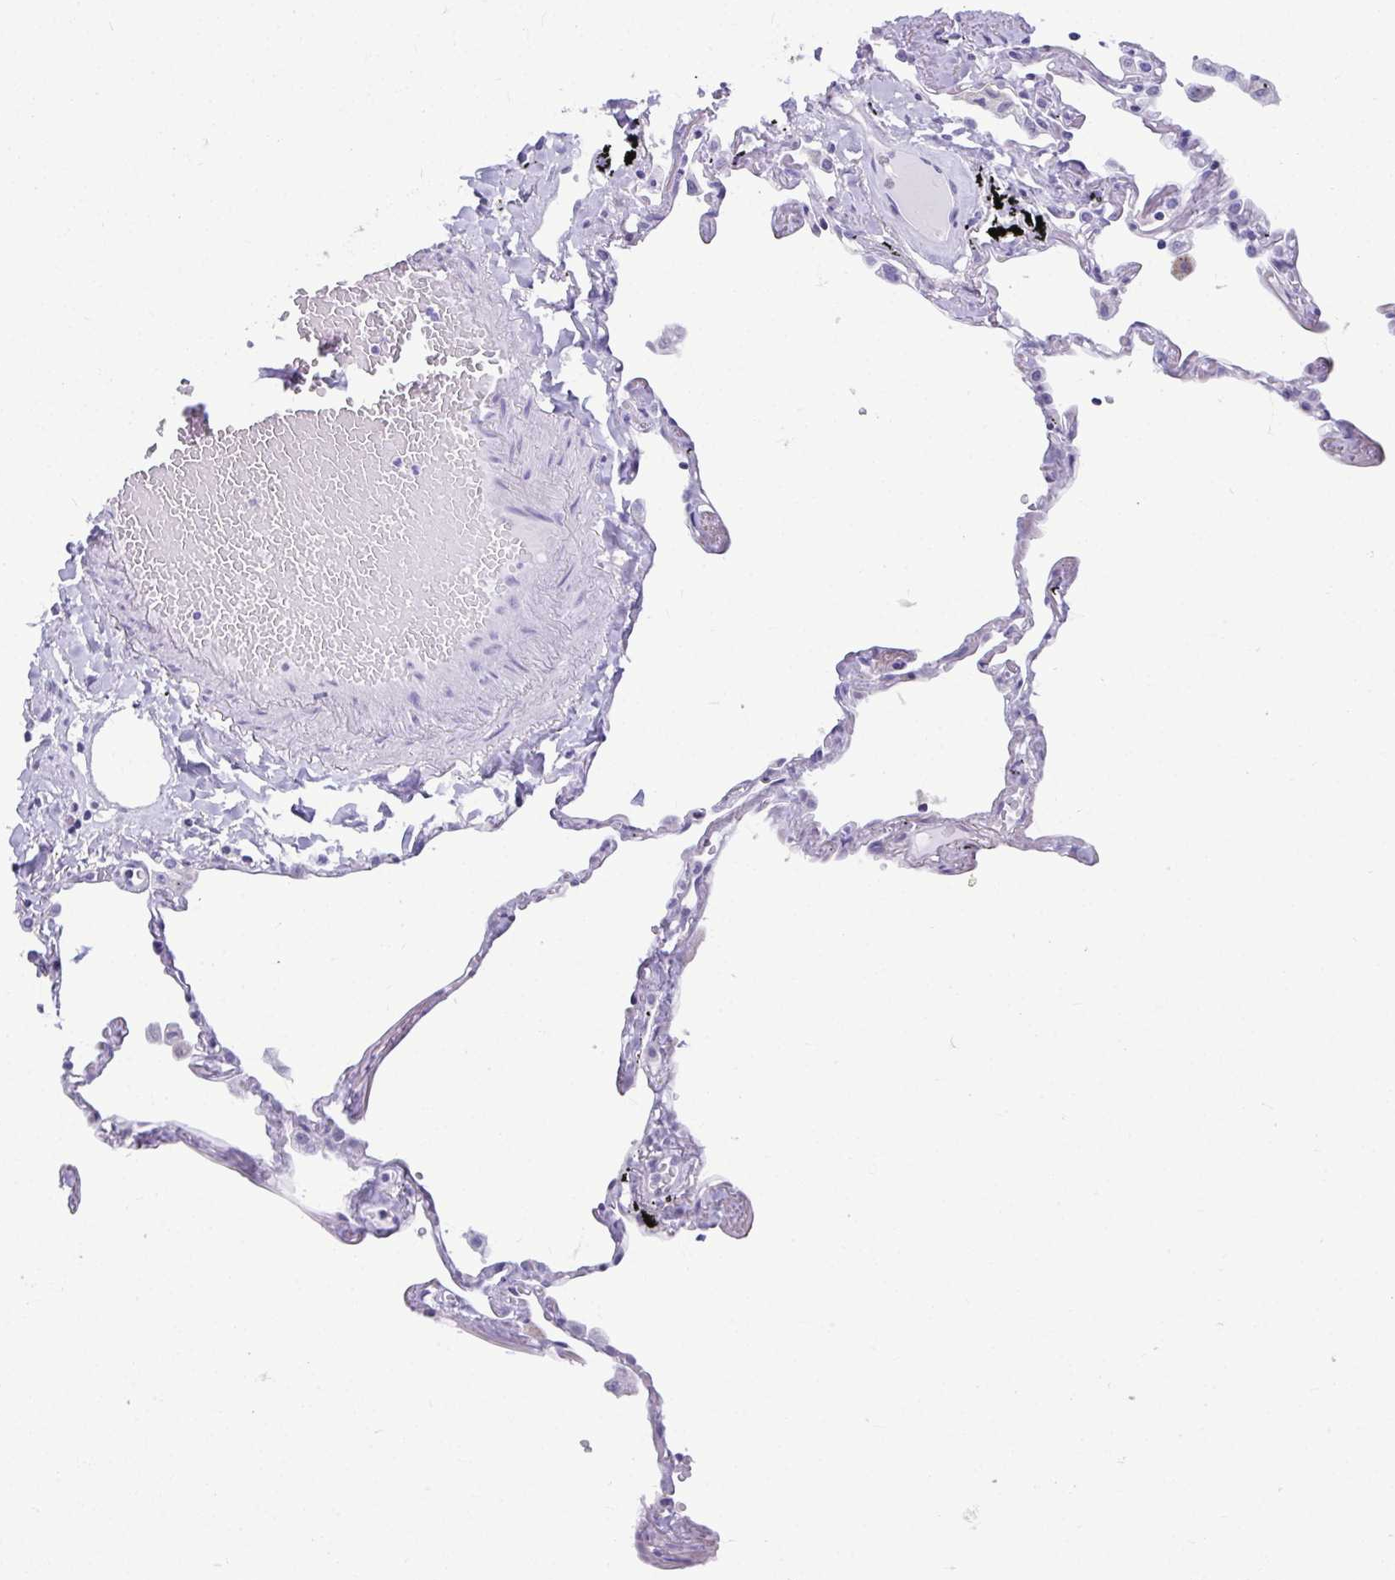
{"staining": {"intensity": "negative", "quantity": "none", "location": "none"}, "tissue": "lung", "cell_type": "Alveolar cells", "image_type": "normal", "snomed": [{"axis": "morphology", "description": "Normal tissue, NOS"}, {"axis": "topography", "description": "Lung"}], "caption": "This image is of benign lung stained with IHC to label a protein in brown with the nuclei are counter-stained blue. There is no staining in alveolar cells.", "gene": "SERPINI1", "patient": {"sex": "female", "age": 67}}